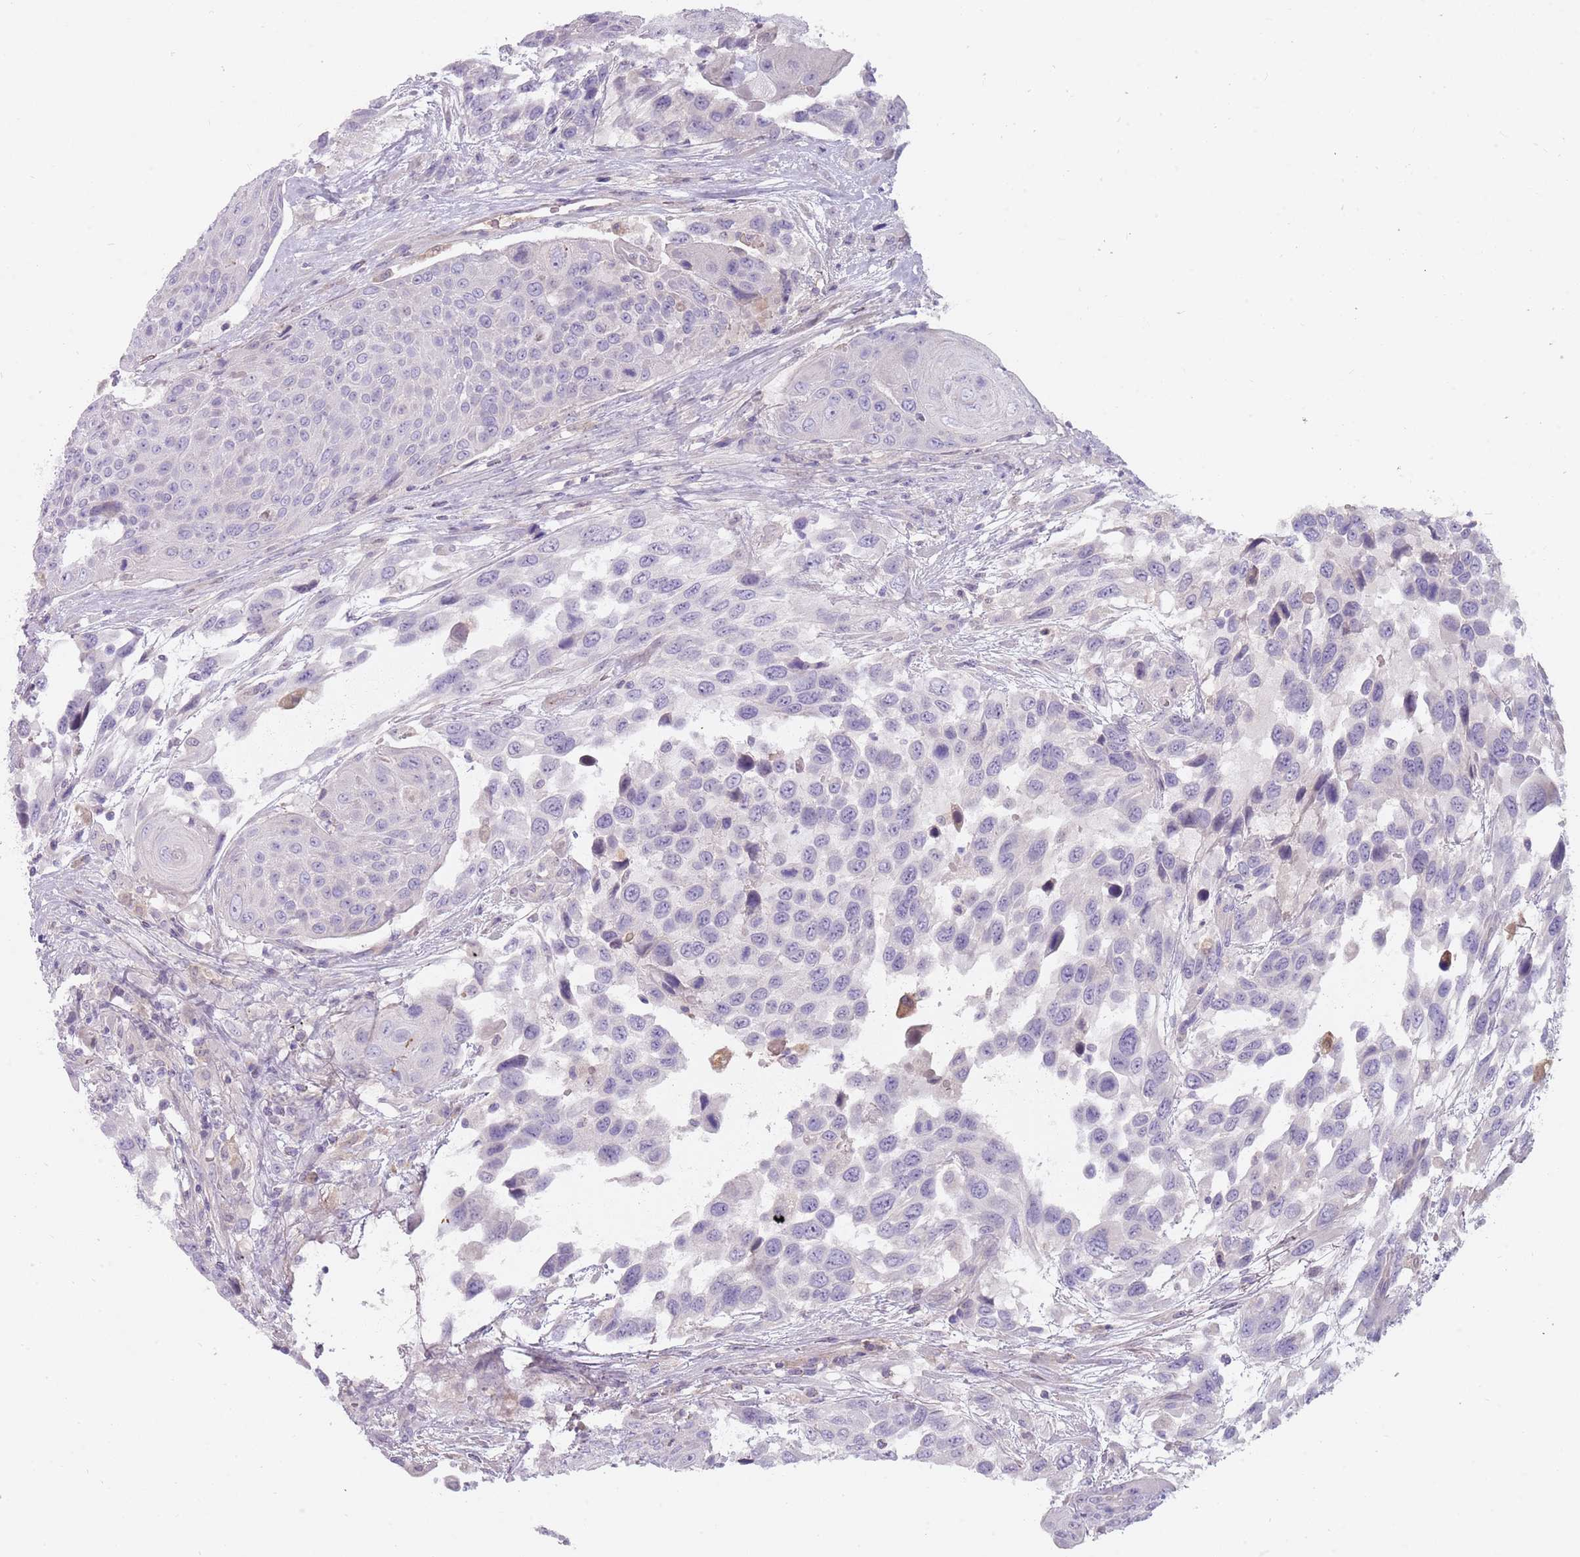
{"staining": {"intensity": "negative", "quantity": "none", "location": "none"}, "tissue": "urothelial cancer", "cell_type": "Tumor cells", "image_type": "cancer", "snomed": [{"axis": "morphology", "description": "Urothelial carcinoma, High grade"}, {"axis": "topography", "description": "Urinary bladder"}], "caption": "The micrograph exhibits no significant staining in tumor cells of urothelial cancer.", "gene": "DDX4", "patient": {"sex": "female", "age": 70}}